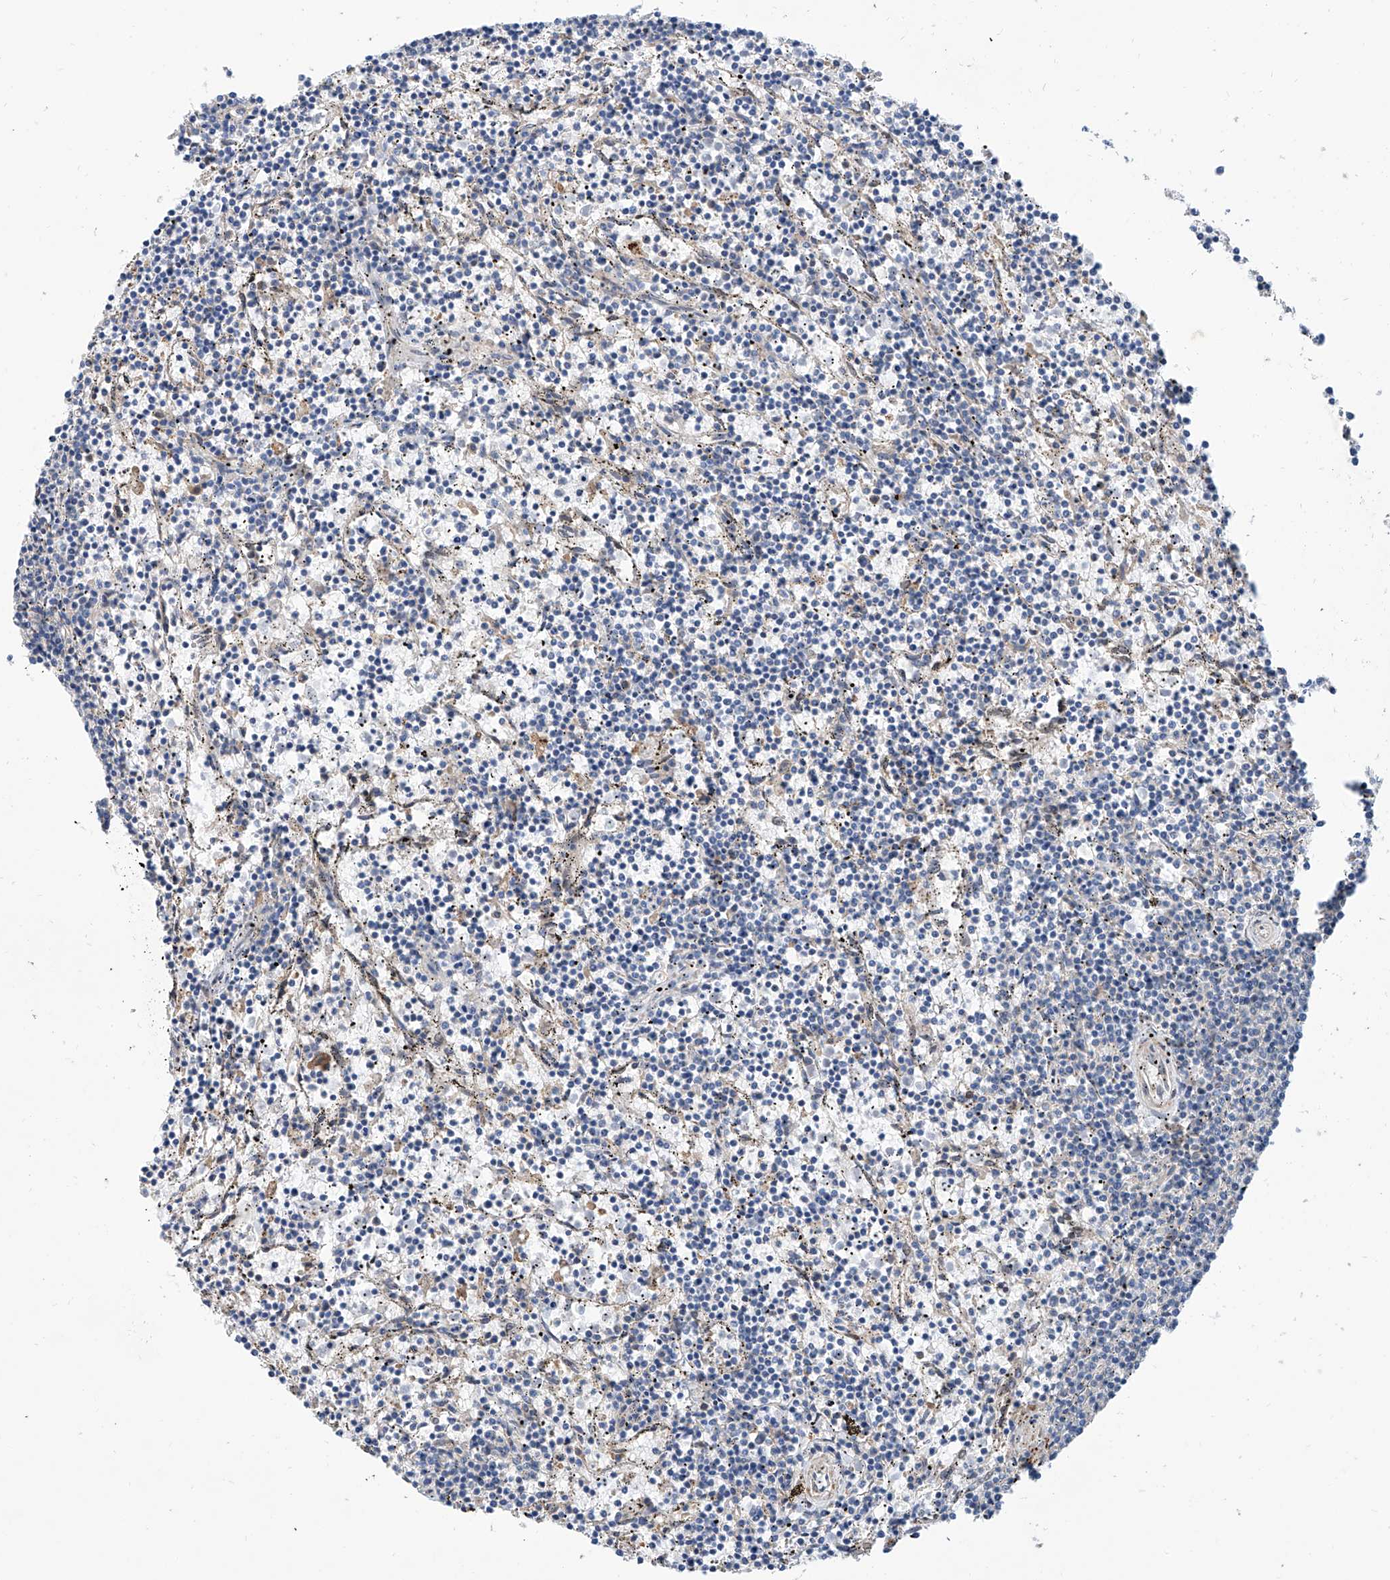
{"staining": {"intensity": "negative", "quantity": "none", "location": "none"}, "tissue": "lymphoma", "cell_type": "Tumor cells", "image_type": "cancer", "snomed": [{"axis": "morphology", "description": "Malignant lymphoma, non-Hodgkin's type, Low grade"}, {"axis": "topography", "description": "Spleen"}], "caption": "The histopathology image reveals no staining of tumor cells in malignant lymphoma, non-Hodgkin's type (low-grade).", "gene": "MAGEE2", "patient": {"sex": "female", "age": 50}}